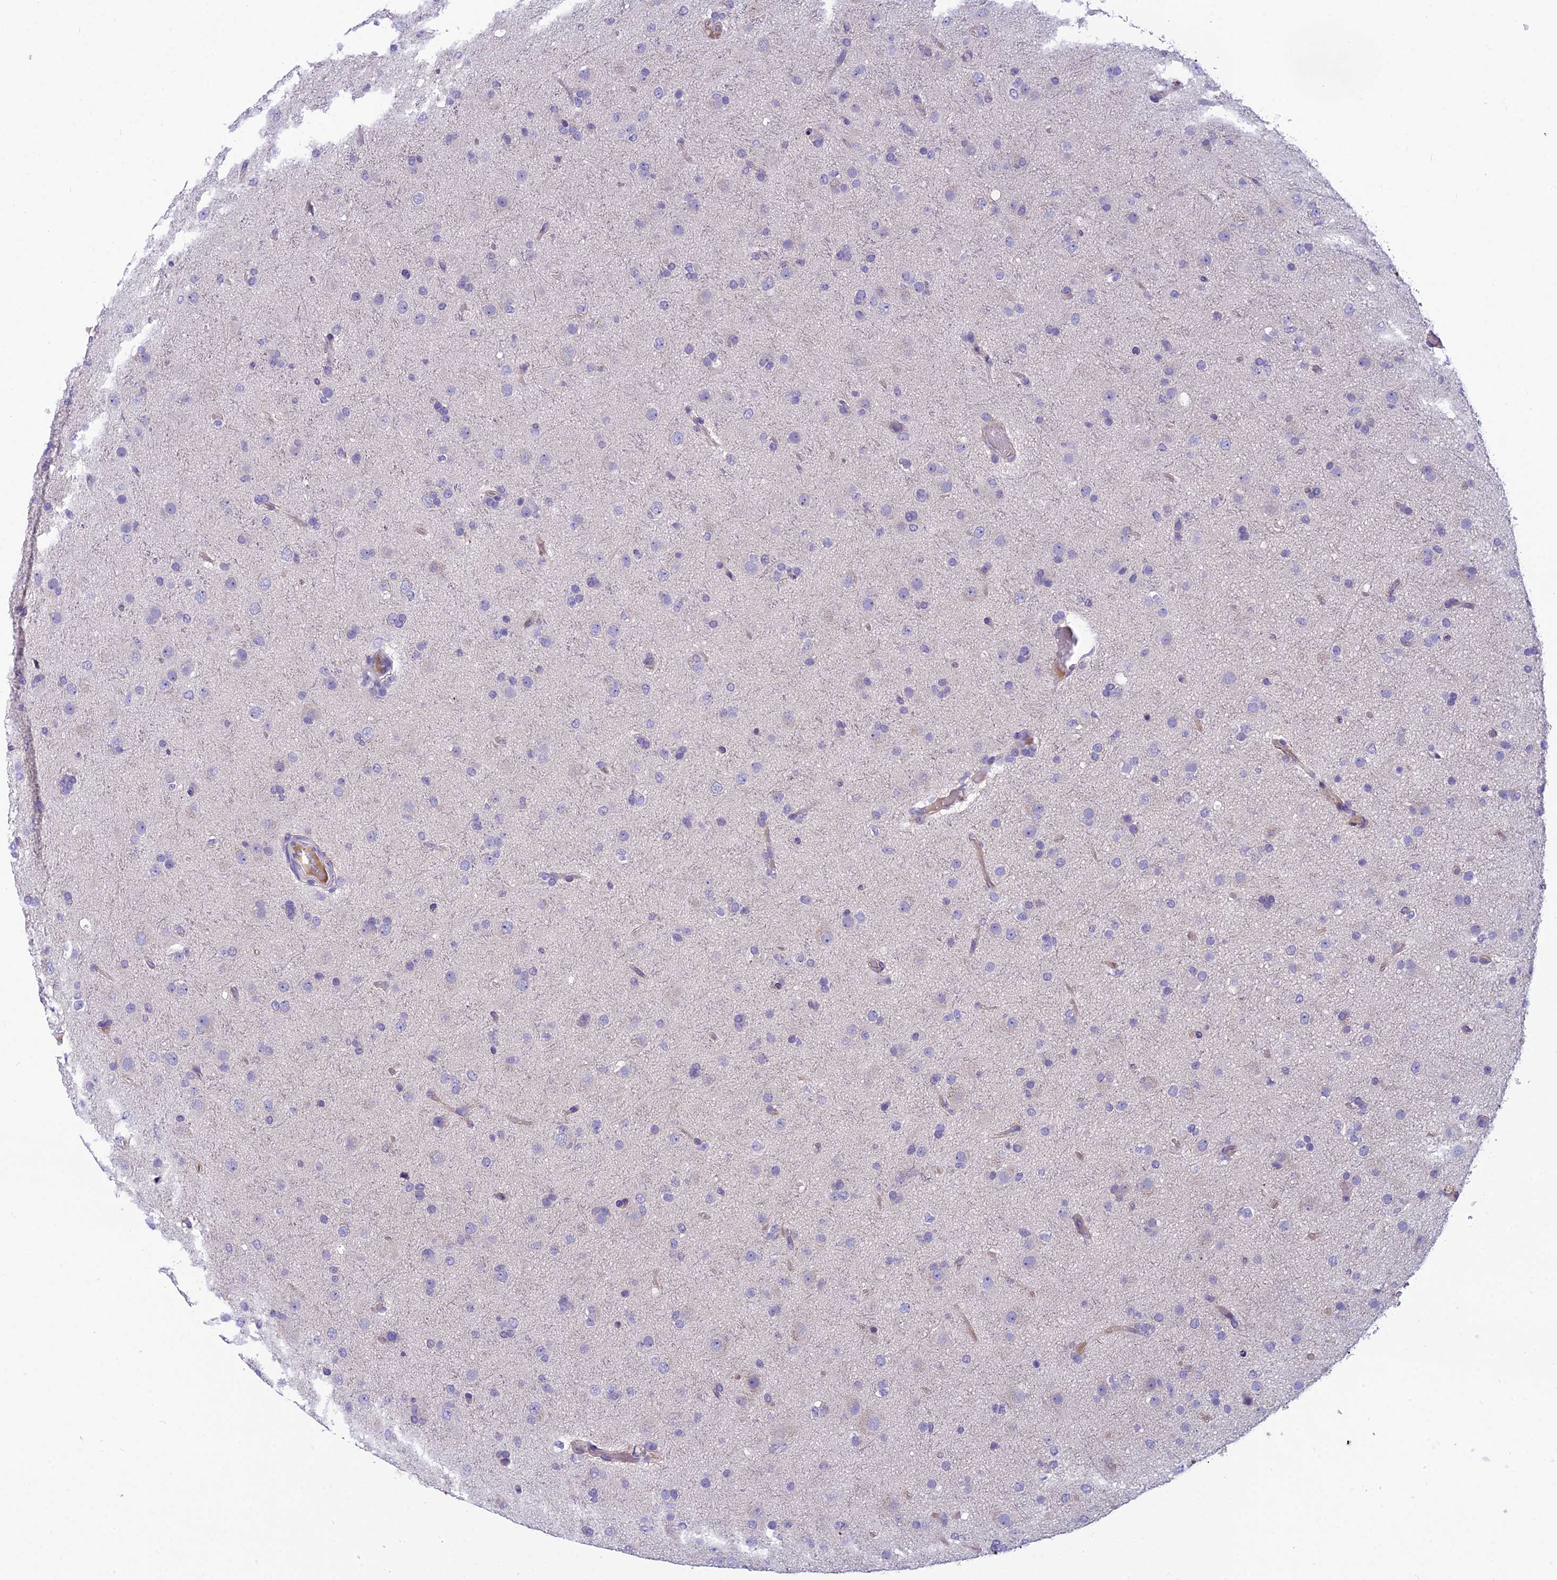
{"staining": {"intensity": "negative", "quantity": "none", "location": "none"}, "tissue": "glioma", "cell_type": "Tumor cells", "image_type": "cancer", "snomed": [{"axis": "morphology", "description": "Glioma, malignant, Low grade"}, {"axis": "topography", "description": "Brain"}], "caption": "Human malignant glioma (low-grade) stained for a protein using immunohistochemistry (IHC) demonstrates no staining in tumor cells.", "gene": "RBM41", "patient": {"sex": "male", "age": 65}}